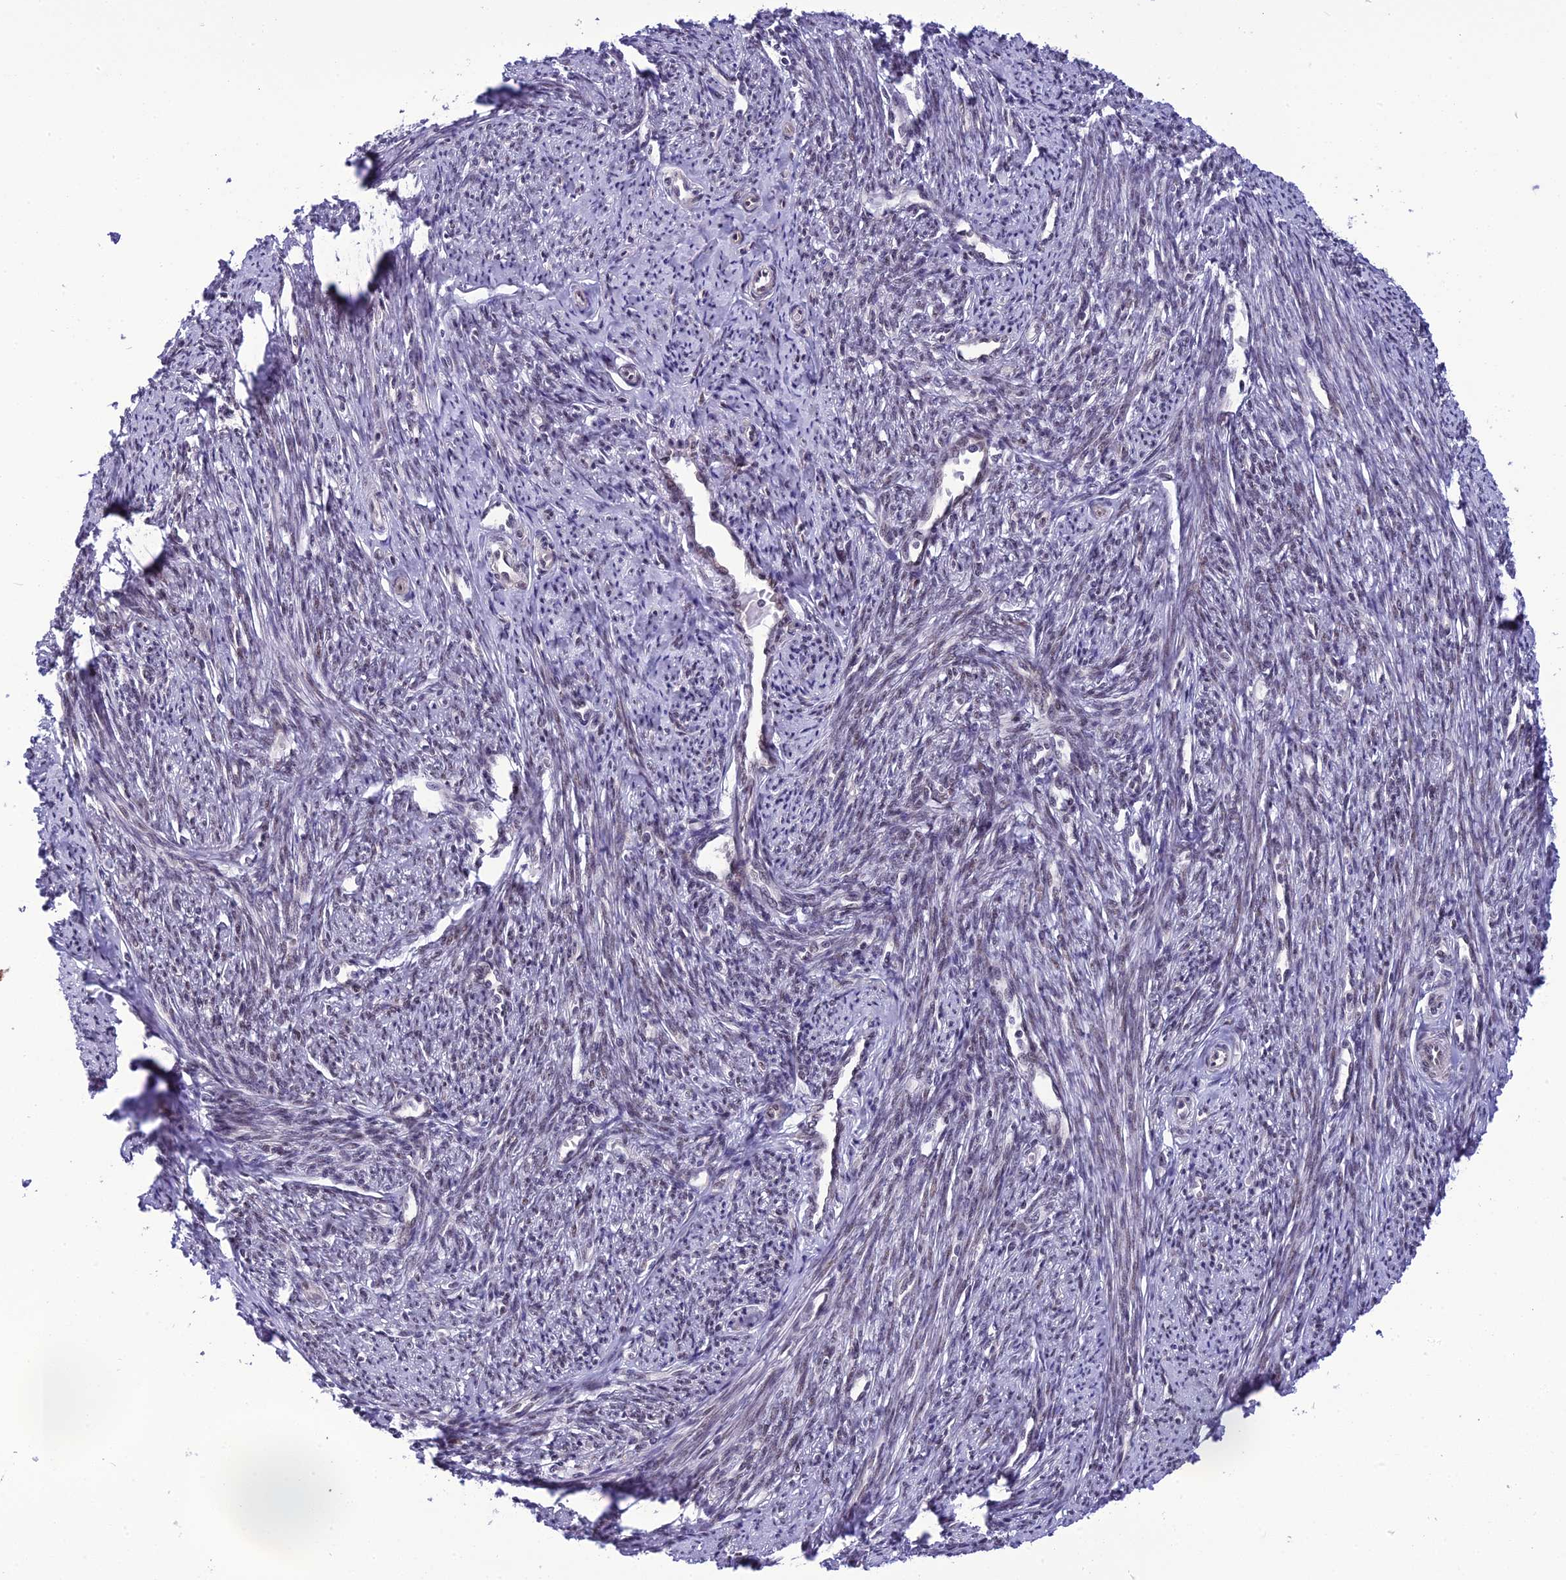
{"staining": {"intensity": "moderate", "quantity": "25%-75%", "location": "nuclear"}, "tissue": "smooth muscle", "cell_type": "Smooth muscle cells", "image_type": "normal", "snomed": [{"axis": "morphology", "description": "Normal tissue, NOS"}, {"axis": "topography", "description": "Smooth muscle"}, {"axis": "topography", "description": "Uterus"}], "caption": "This is a histology image of immunohistochemistry staining of benign smooth muscle, which shows moderate positivity in the nuclear of smooth muscle cells.", "gene": "RTRAF", "patient": {"sex": "female", "age": 59}}